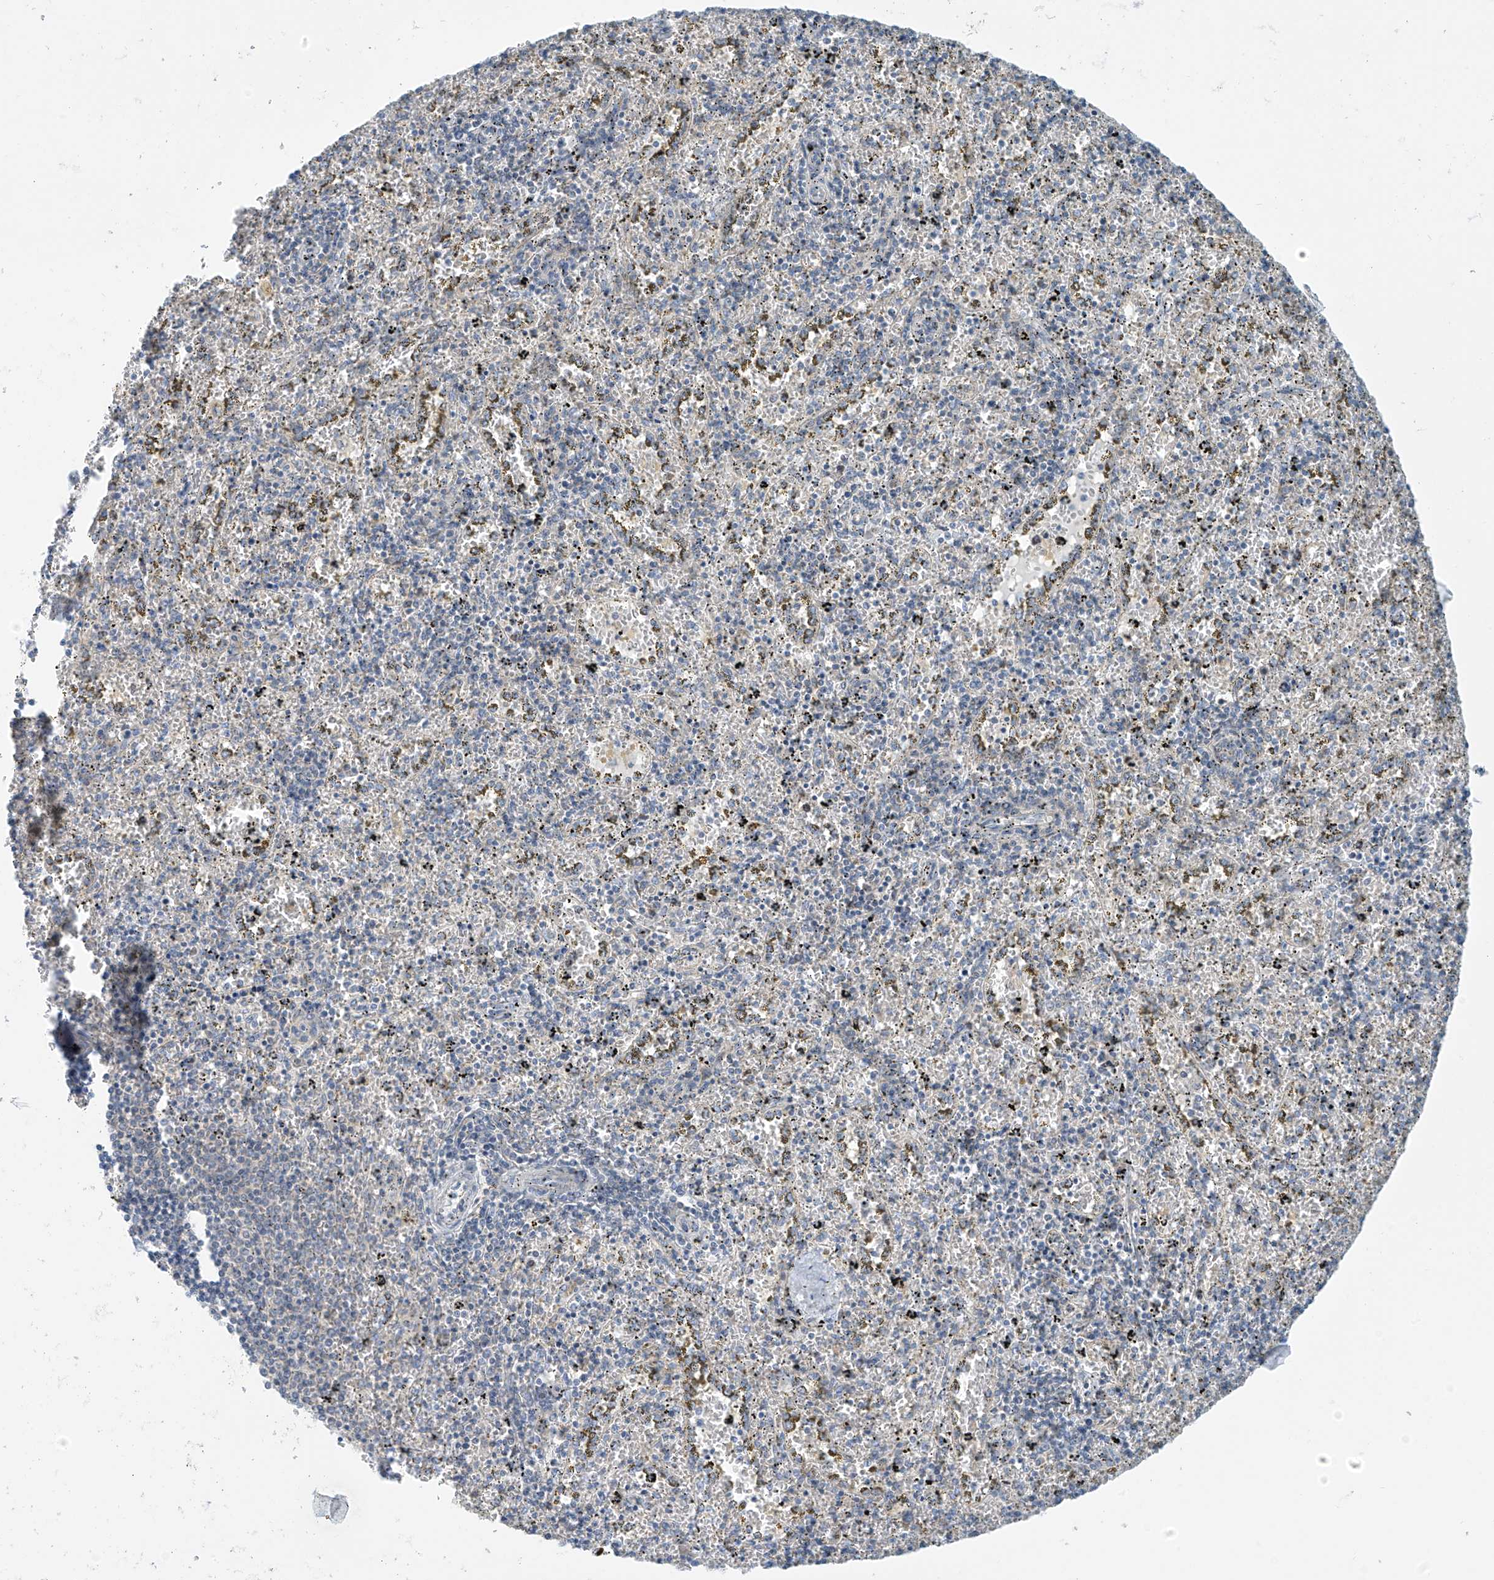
{"staining": {"intensity": "negative", "quantity": "none", "location": "none"}, "tissue": "spleen", "cell_type": "Cells in red pulp", "image_type": "normal", "snomed": [{"axis": "morphology", "description": "Normal tissue, NOS"}, {"axis": "topography", "description": "Spleen"}], "caption": "The histopathology image demonstrates no staining of cells in red pulp in unremarkable spleen.", "gene": "SLC6A12", "patient": {"sex": "male", "age": 11}}